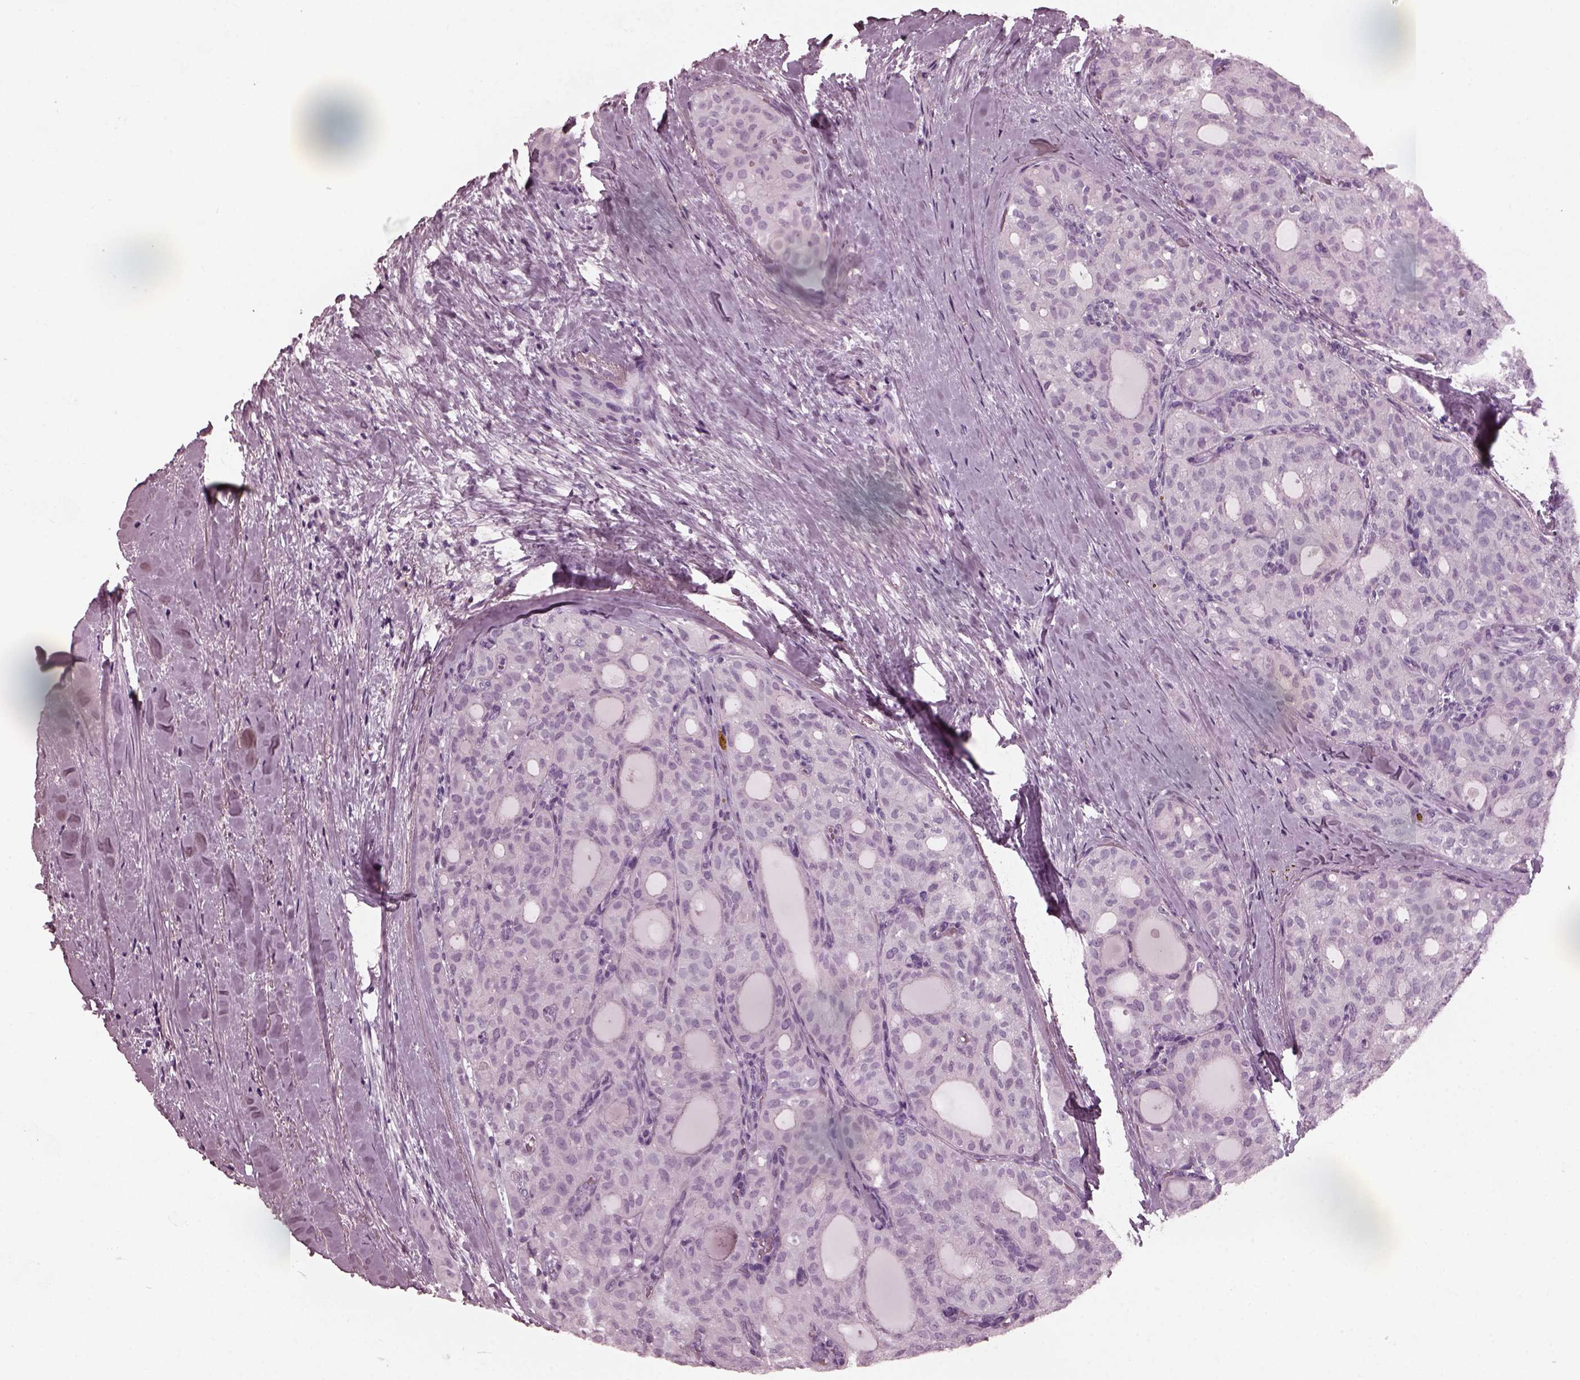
{"staining": {"intensity": "negative", "quantity": "none", "location": "none"}, "tissue": "thyroid cancer", "cell_type": "Tumor cells", "image_type": "cancer", "snomed": [{"axis": "morphology", "description": "Follicular adenoma carcinoma, NOS"}, {"axis": "topography", "description": "Thyroid gland"}], "caption": "Protein analysis of follicular adenoma carcinoma (thyroid) exhibits no significant expression in tumor cells.", "gene": "RCVRN", "patient": {"sex": "male", "age": 75}}